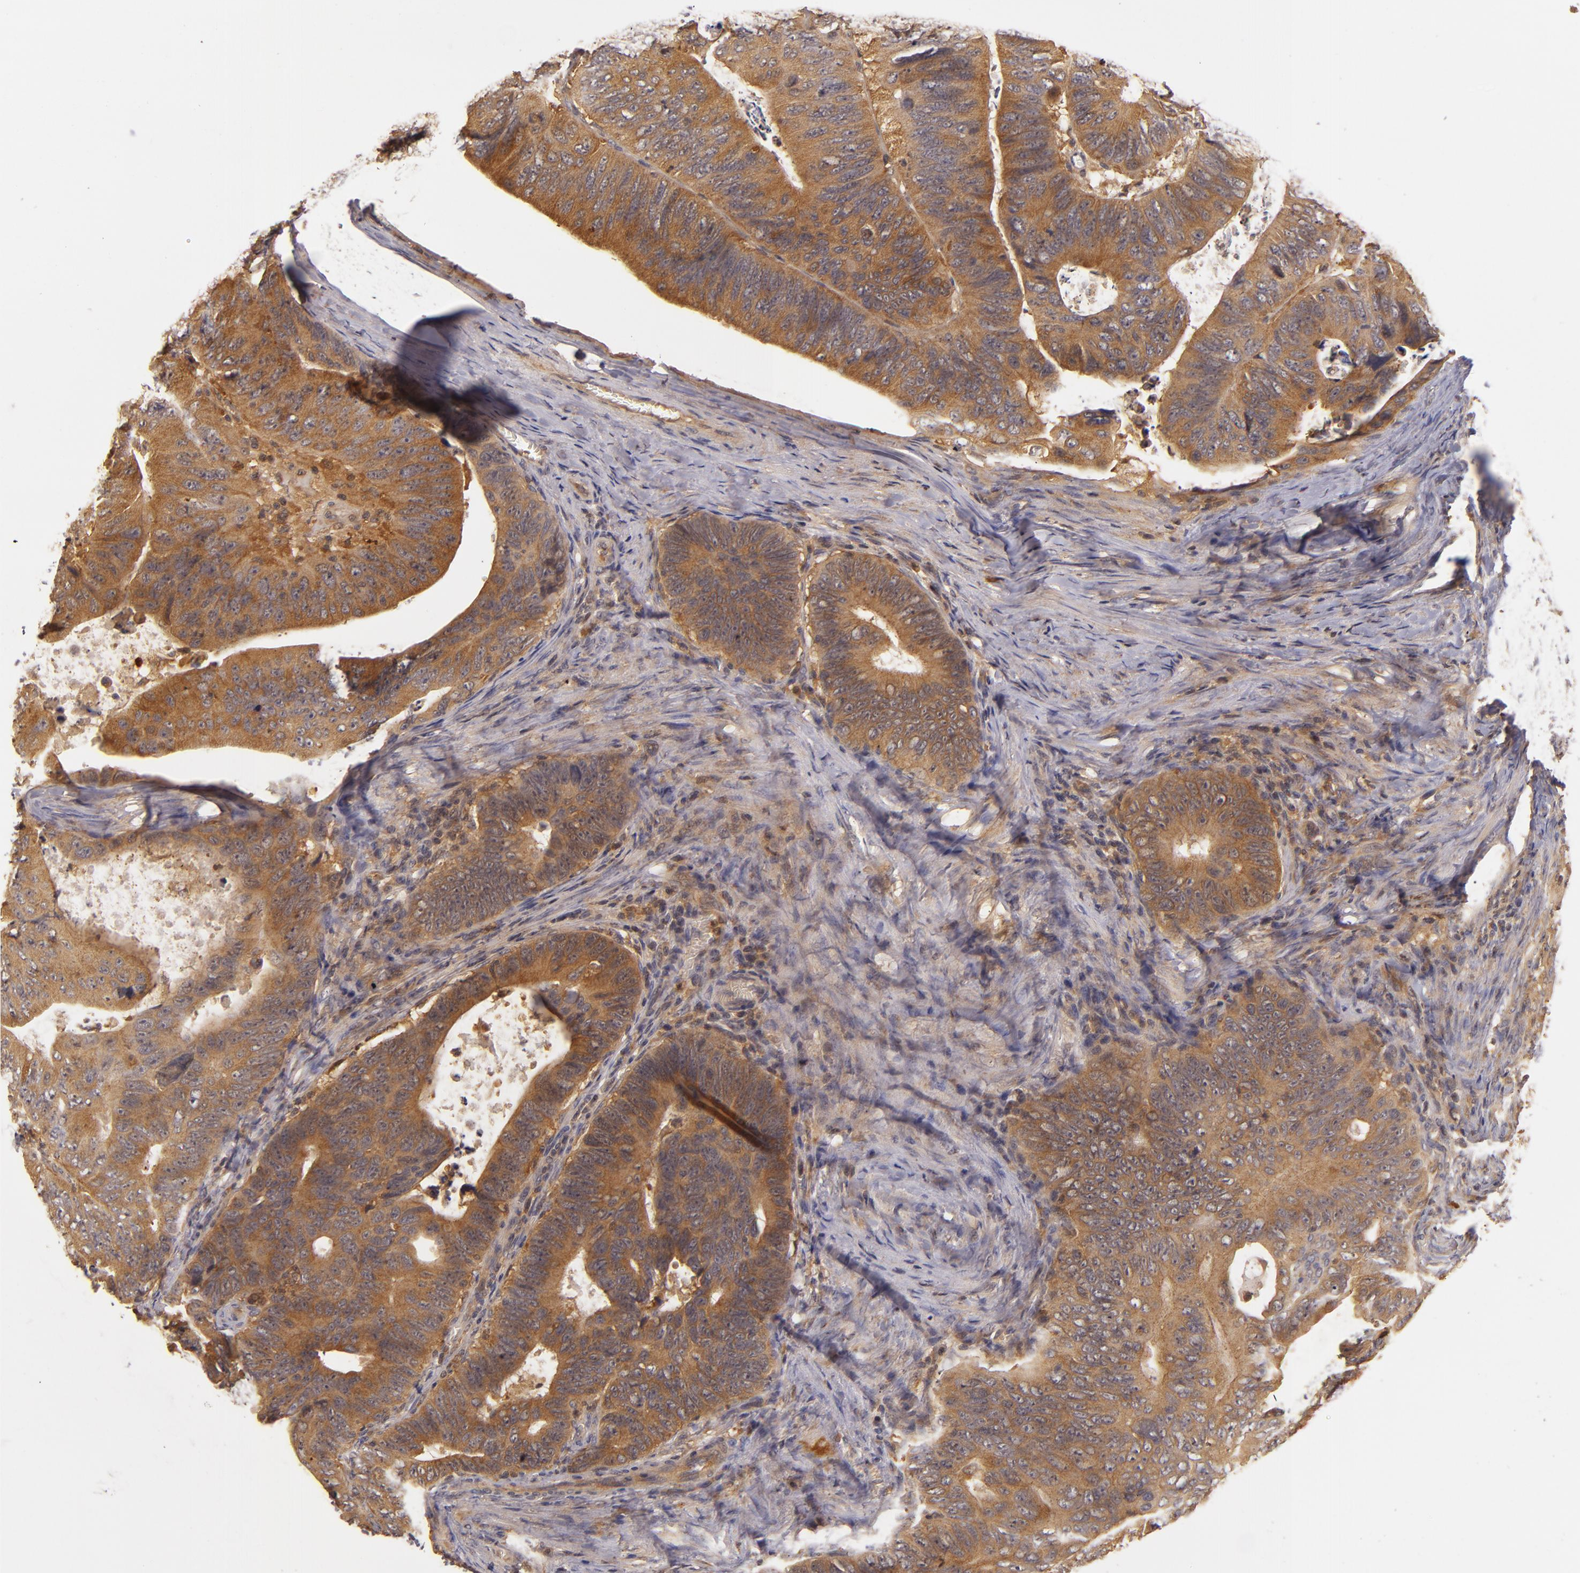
{"staining": {"intensity": "strong", "quantity": ">75%", "location": "cytoplasmic/membranous"}, "tissue": "colorectal cancer", "cell_type": "Tumor cells", "image_type": "cancer", "snomed": [{"axis": "morphology", "description": "Adenocarcinoma, NOS"}, {"axis": "topography", "description": "Colon"}], "caption": "Colorectal adenocarcinoma tissue demonstrates strong cytoplasmic/membranous positivity in approximately >75% of tumor cells", "gene": "PRKCD", "patient": {"sex": "female", "age": 55}}